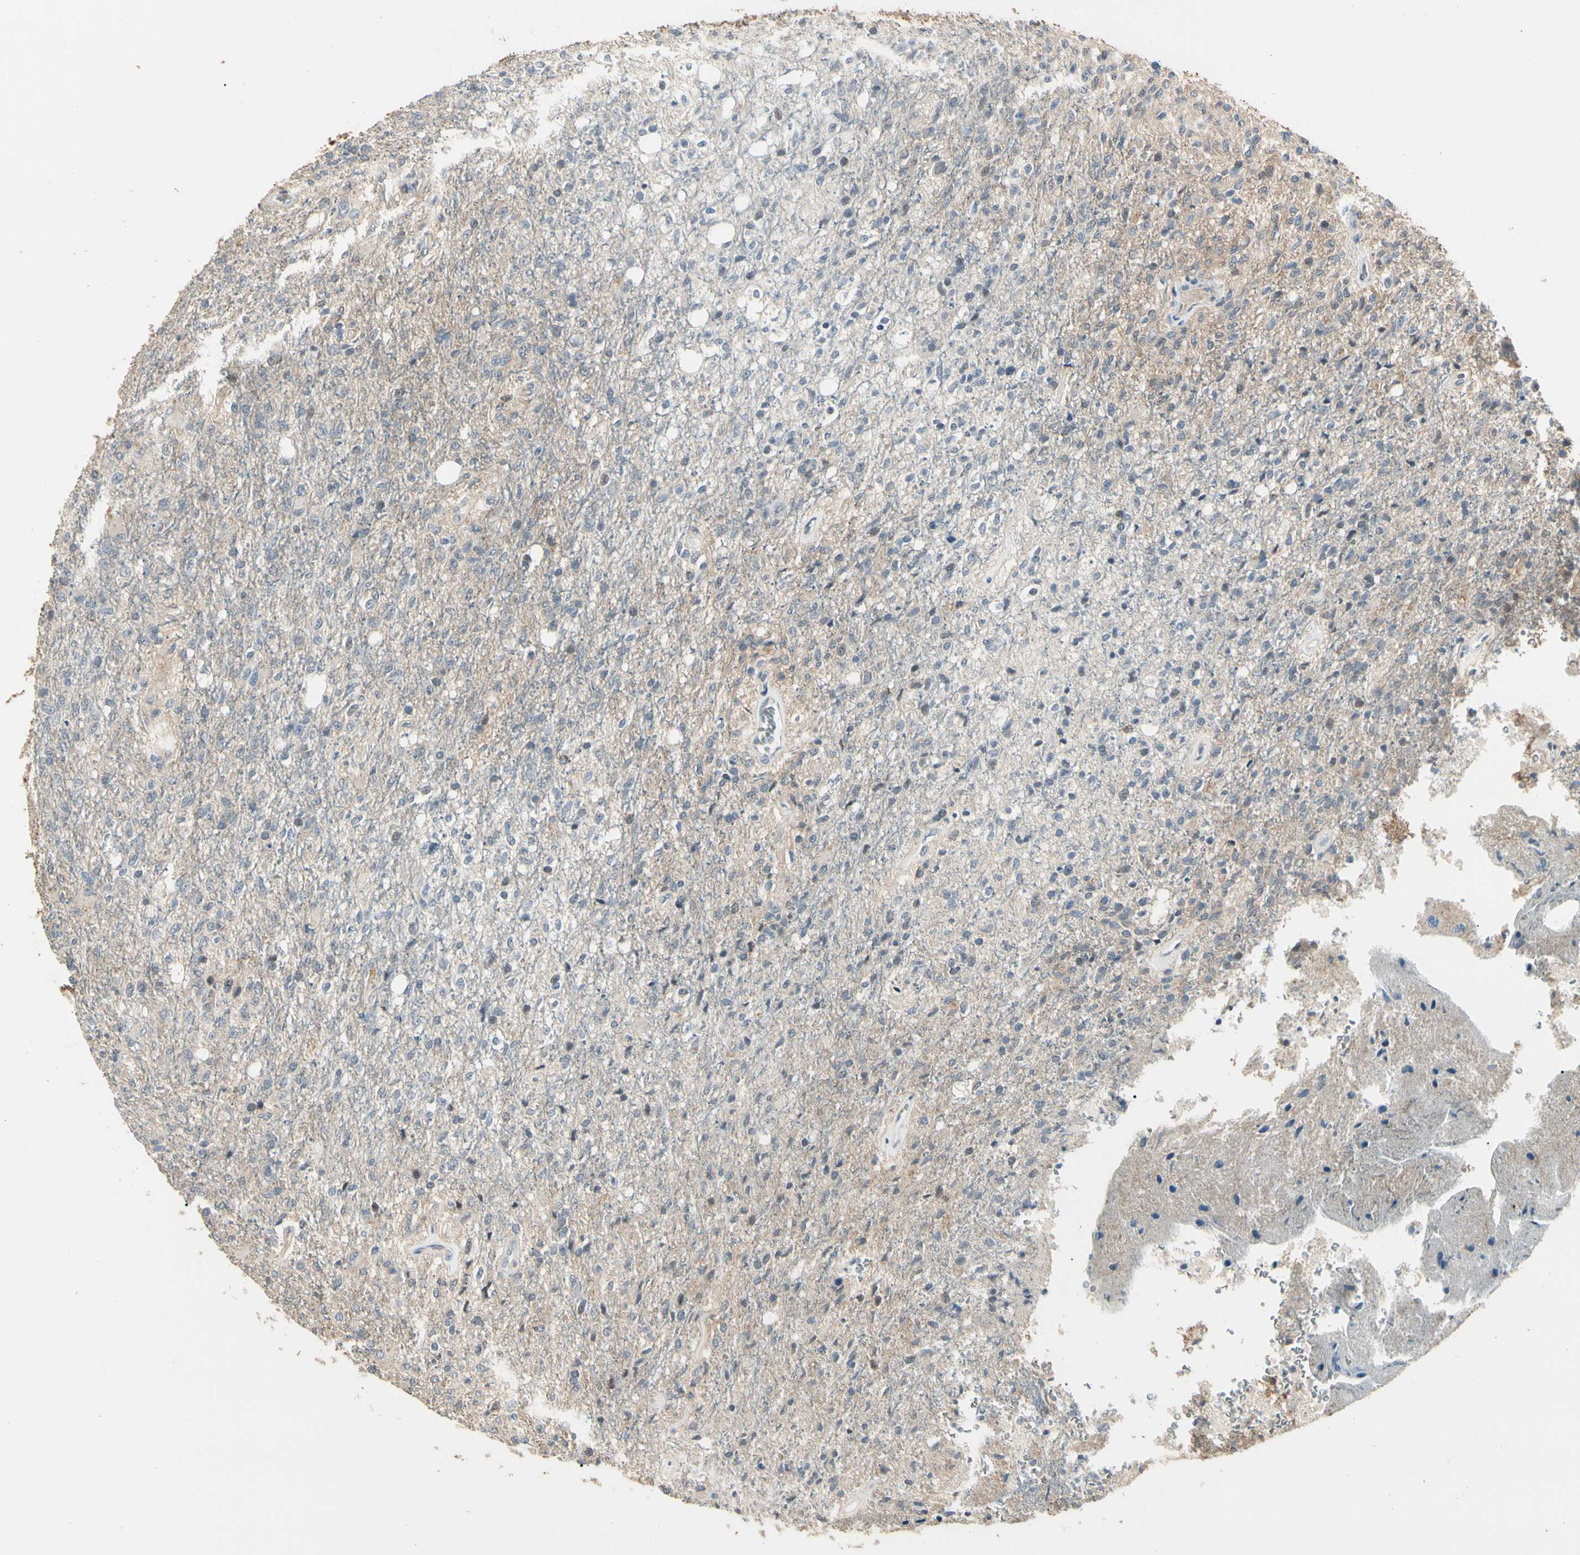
{"staining": {"intensity": "negative", "quantity": "none", "location": "none"}, "tissue": "glioma", "cell_type": "Tumor cells", "image_type": "cancer", "snomed": [{"axis": "morphology", "description": "Normal tissue, NOS"}, {"axis": "morphology", "description": "Glioma, malignant, High grade"}, {"axis": "topography", "description": "Cerebral cortex"}], "caption": "Immunohistochemistry micrograph of human glioma stained for a protein (brown), which displays no positivity in tumor cells.", "gene": "GREM1", "patient": {"sex": "male", "age": 77}}